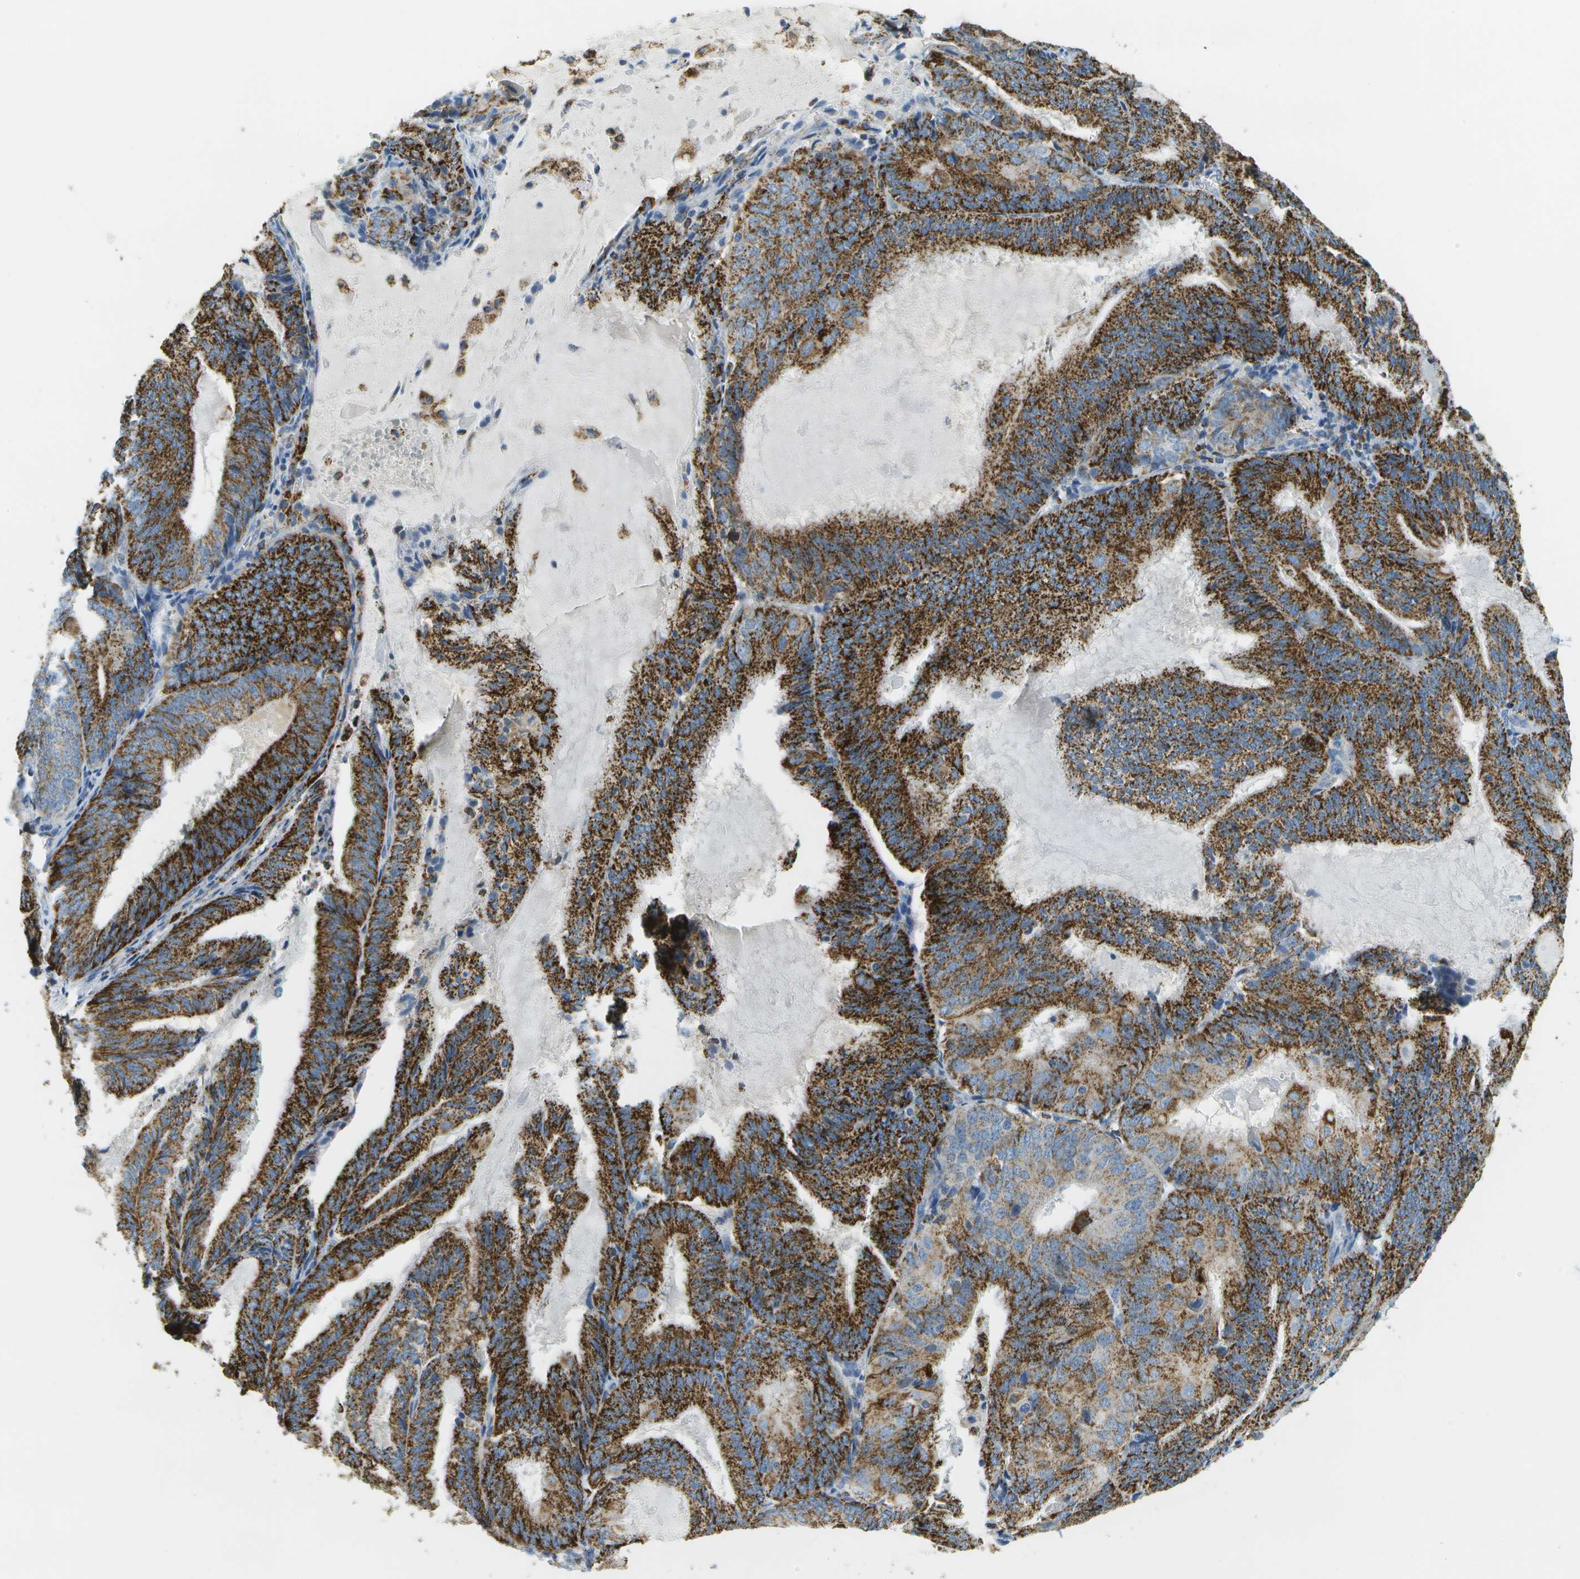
{"staining": {"intensity": "strong", "quantity": ">75%", "location": "cytoplasmic/membranous"}, "tissue": "endometrial cancer", "cell_type": "Tumor cells", "image_type": "cancer", "snomed": [{"axis": "morphology", "description": "Adenocarcinoma, NOS"}, {"axis": "topography", "description": "Endometrium"}], "caption": "Adenocarcinoma (endometrial) stained with a brown dye exhibits strong cytoplasmic/membranous positive staining in about >75% of tumor cells.", "gene": "HLCS", "patient": {"sex": "female", "age": 81}}